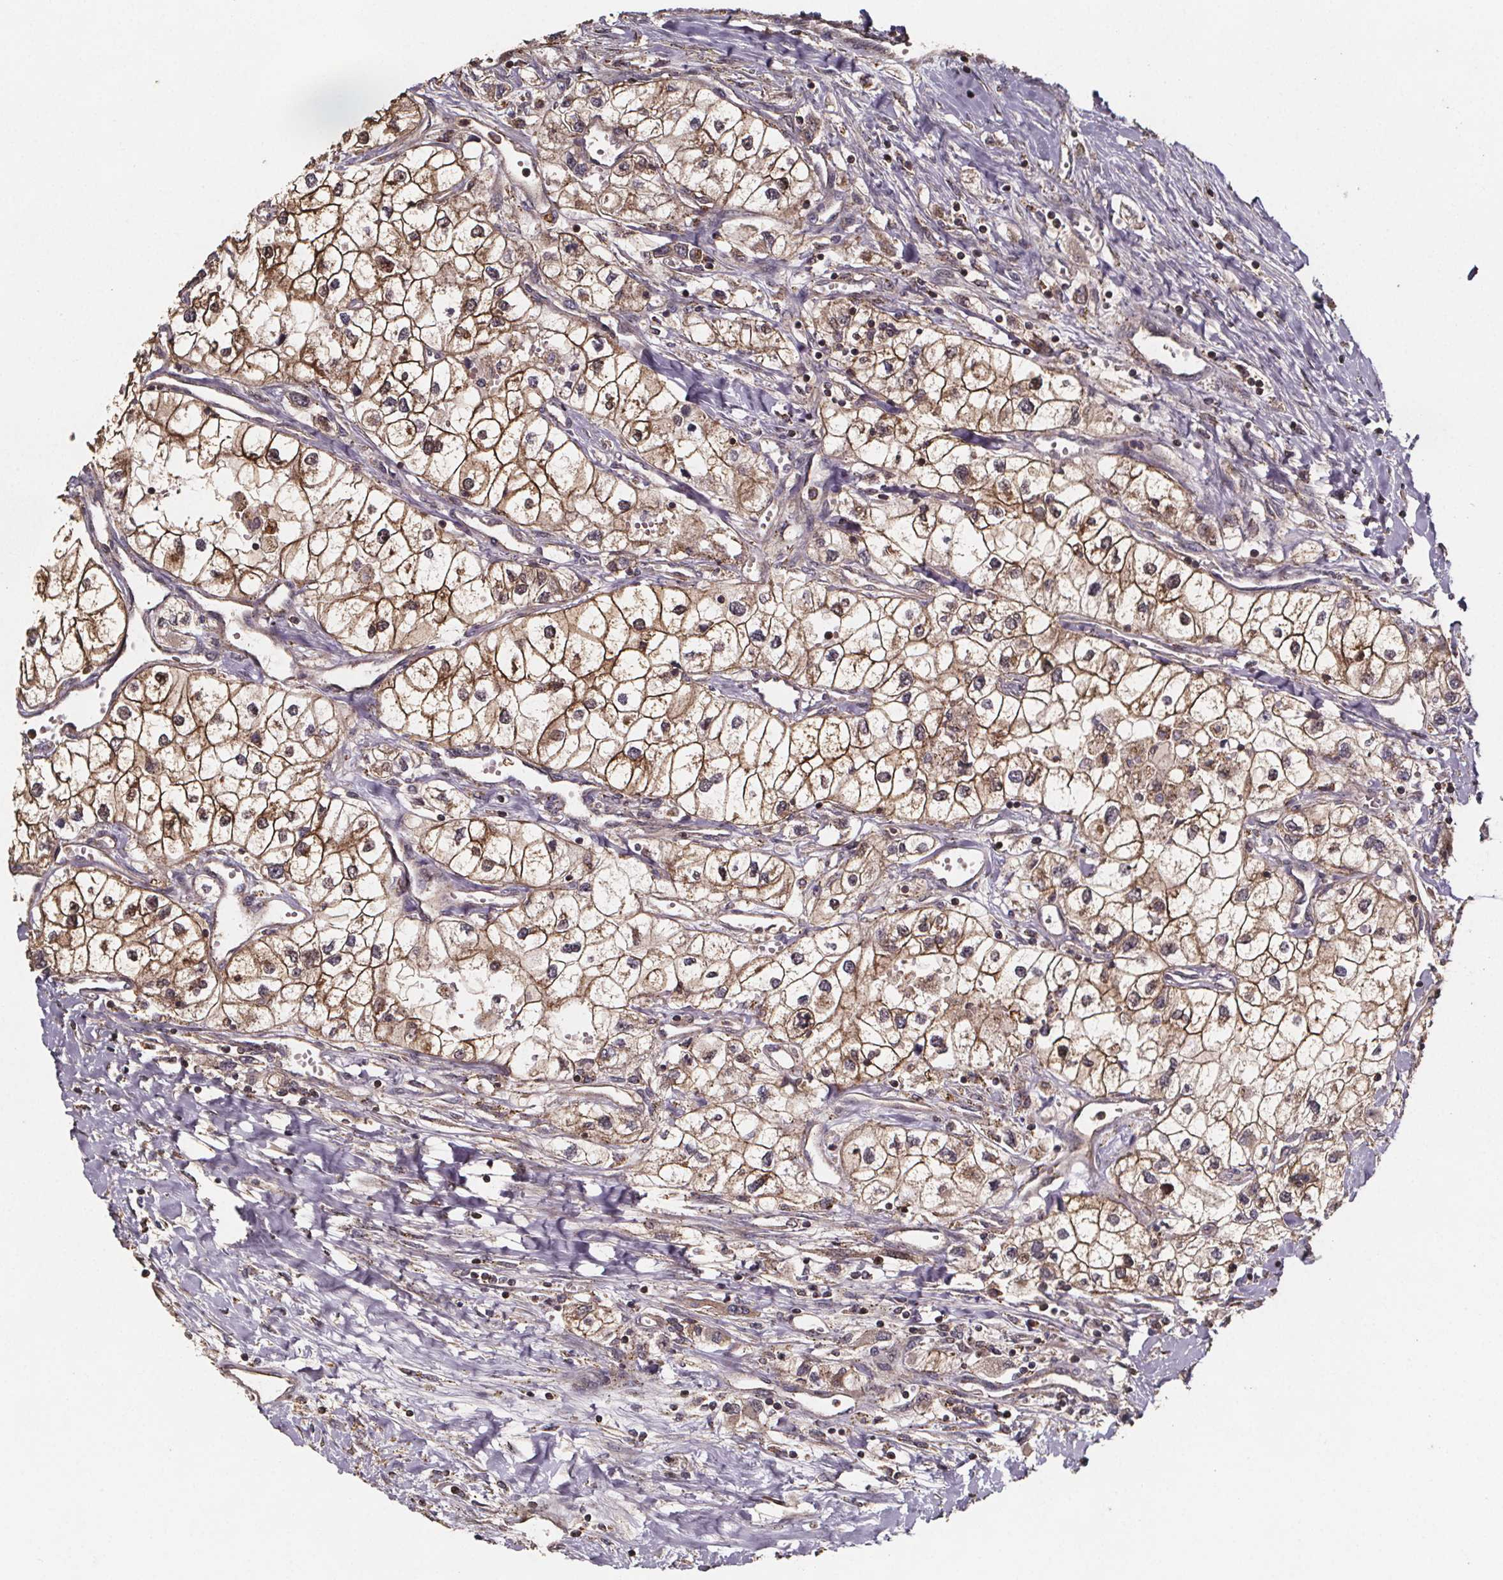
{"staining": {"intensity": "strong", "quantity": ">75%", "location": "cytoplasmic/membranous"}, "tissue": "renal cancer", "cell_type": "Tumor cells", "image_type": "cancer", "snomed": [{"axis": "morphology", "description": "Adenocarcinoma, NOS"}, {"axis": "topography", "description": "Kidney"}], "caption": "Protein expression analysis of renal adenocarcinoma exhibits strong cytoplasmic/membranous positivity in approximately >75% of tumor cells.", "gene": "ZNF879", "patient": {"sex": "male", "age": 59}}